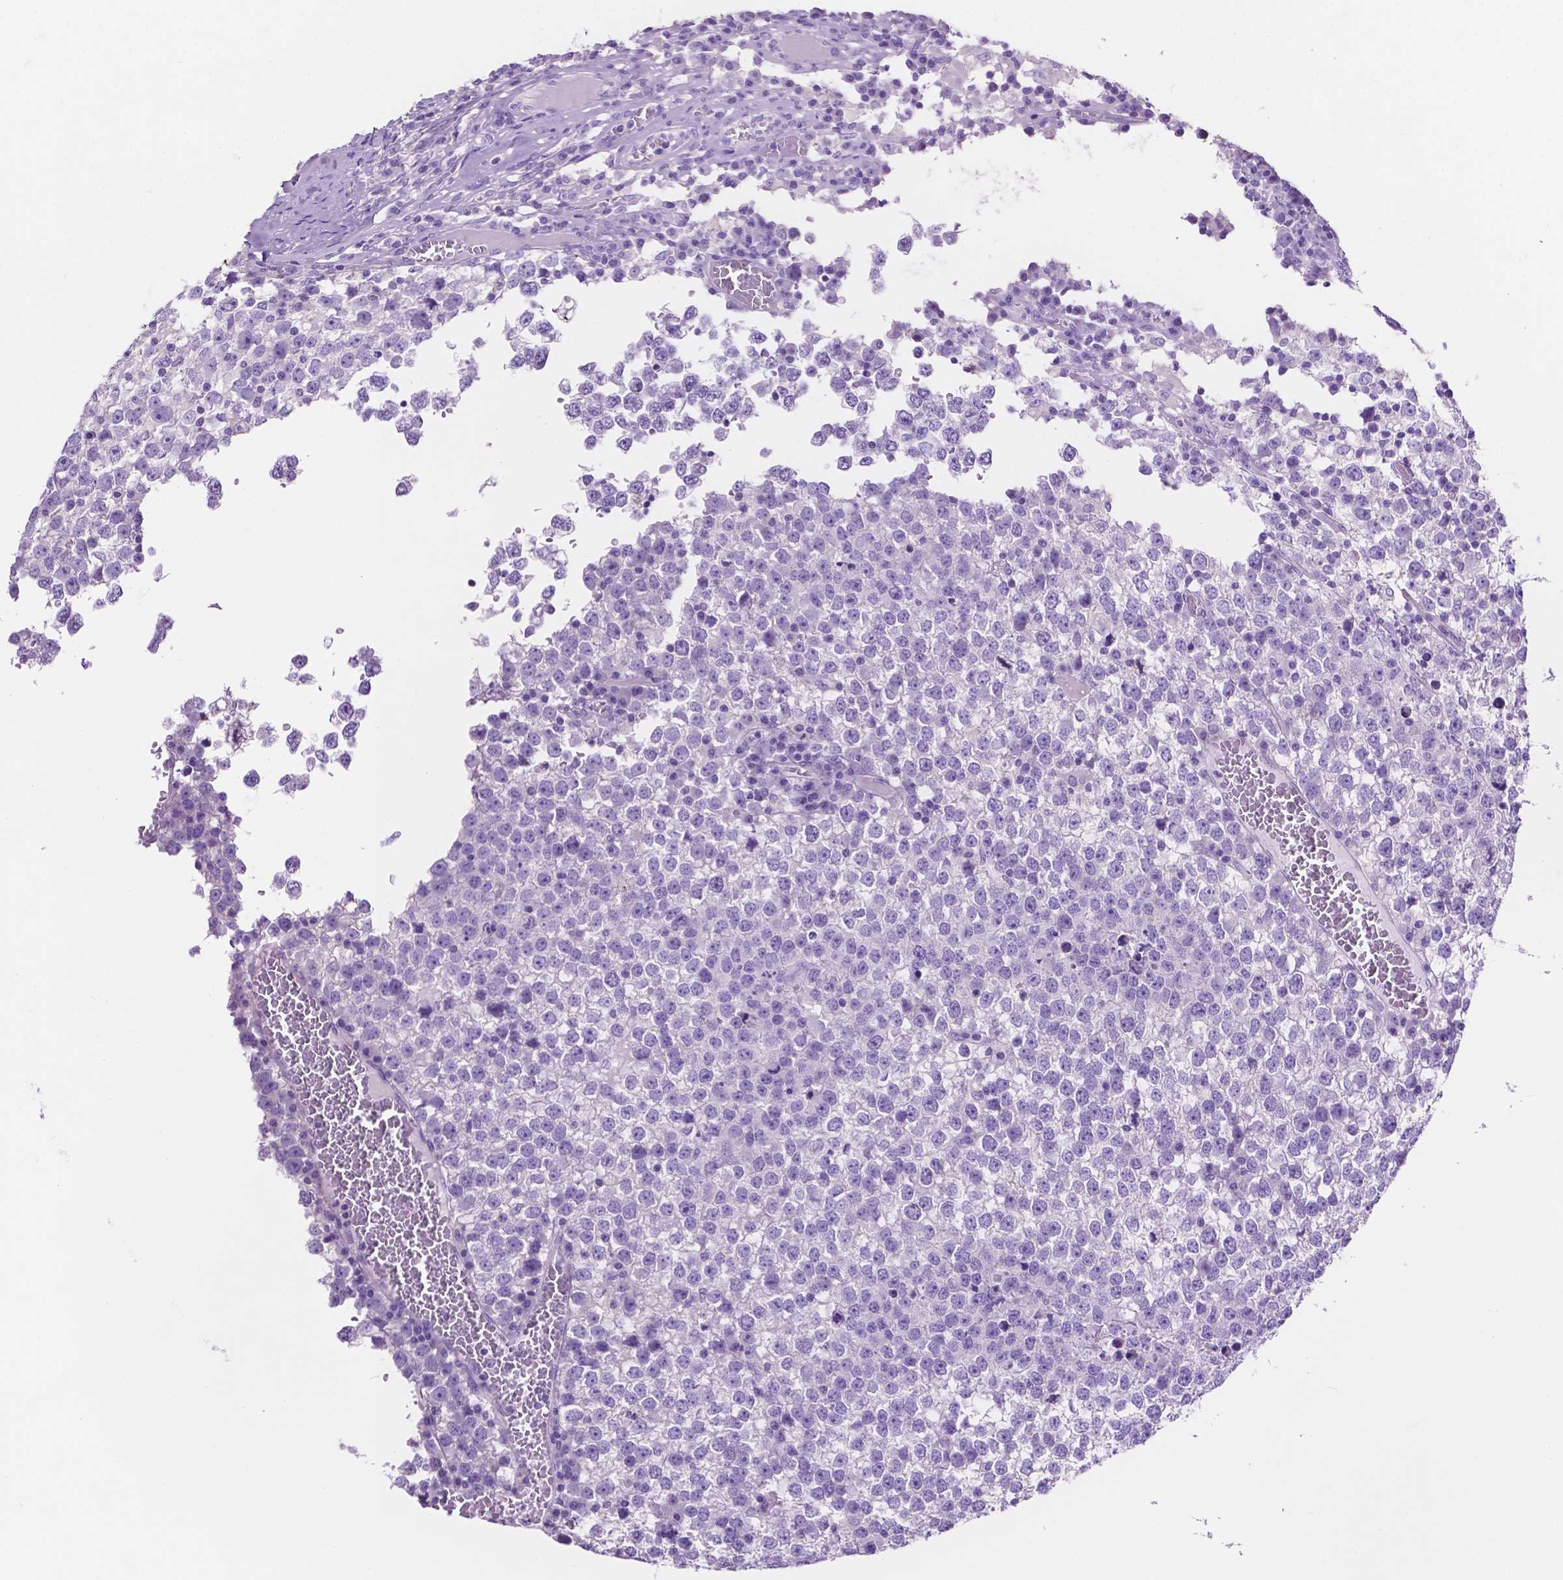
{"staining": {"intensity": "negative", "quantity": "none", "location": "none"}, "tissue": "testis cancer", "cell_type": "Tumor cells", "image_type": "cancer", "snomed": [{"axis": "morphology", "description": "Seminoma, NOS"}, {"axis": "topography", "description": "Testis"}], "caption": "A photomicrograph of seminoma (testis) stained for a protein reveals no brown staining in tumor cells.", "gene": "IGFN1", "patient": {"sex": "male", "age": 65}}